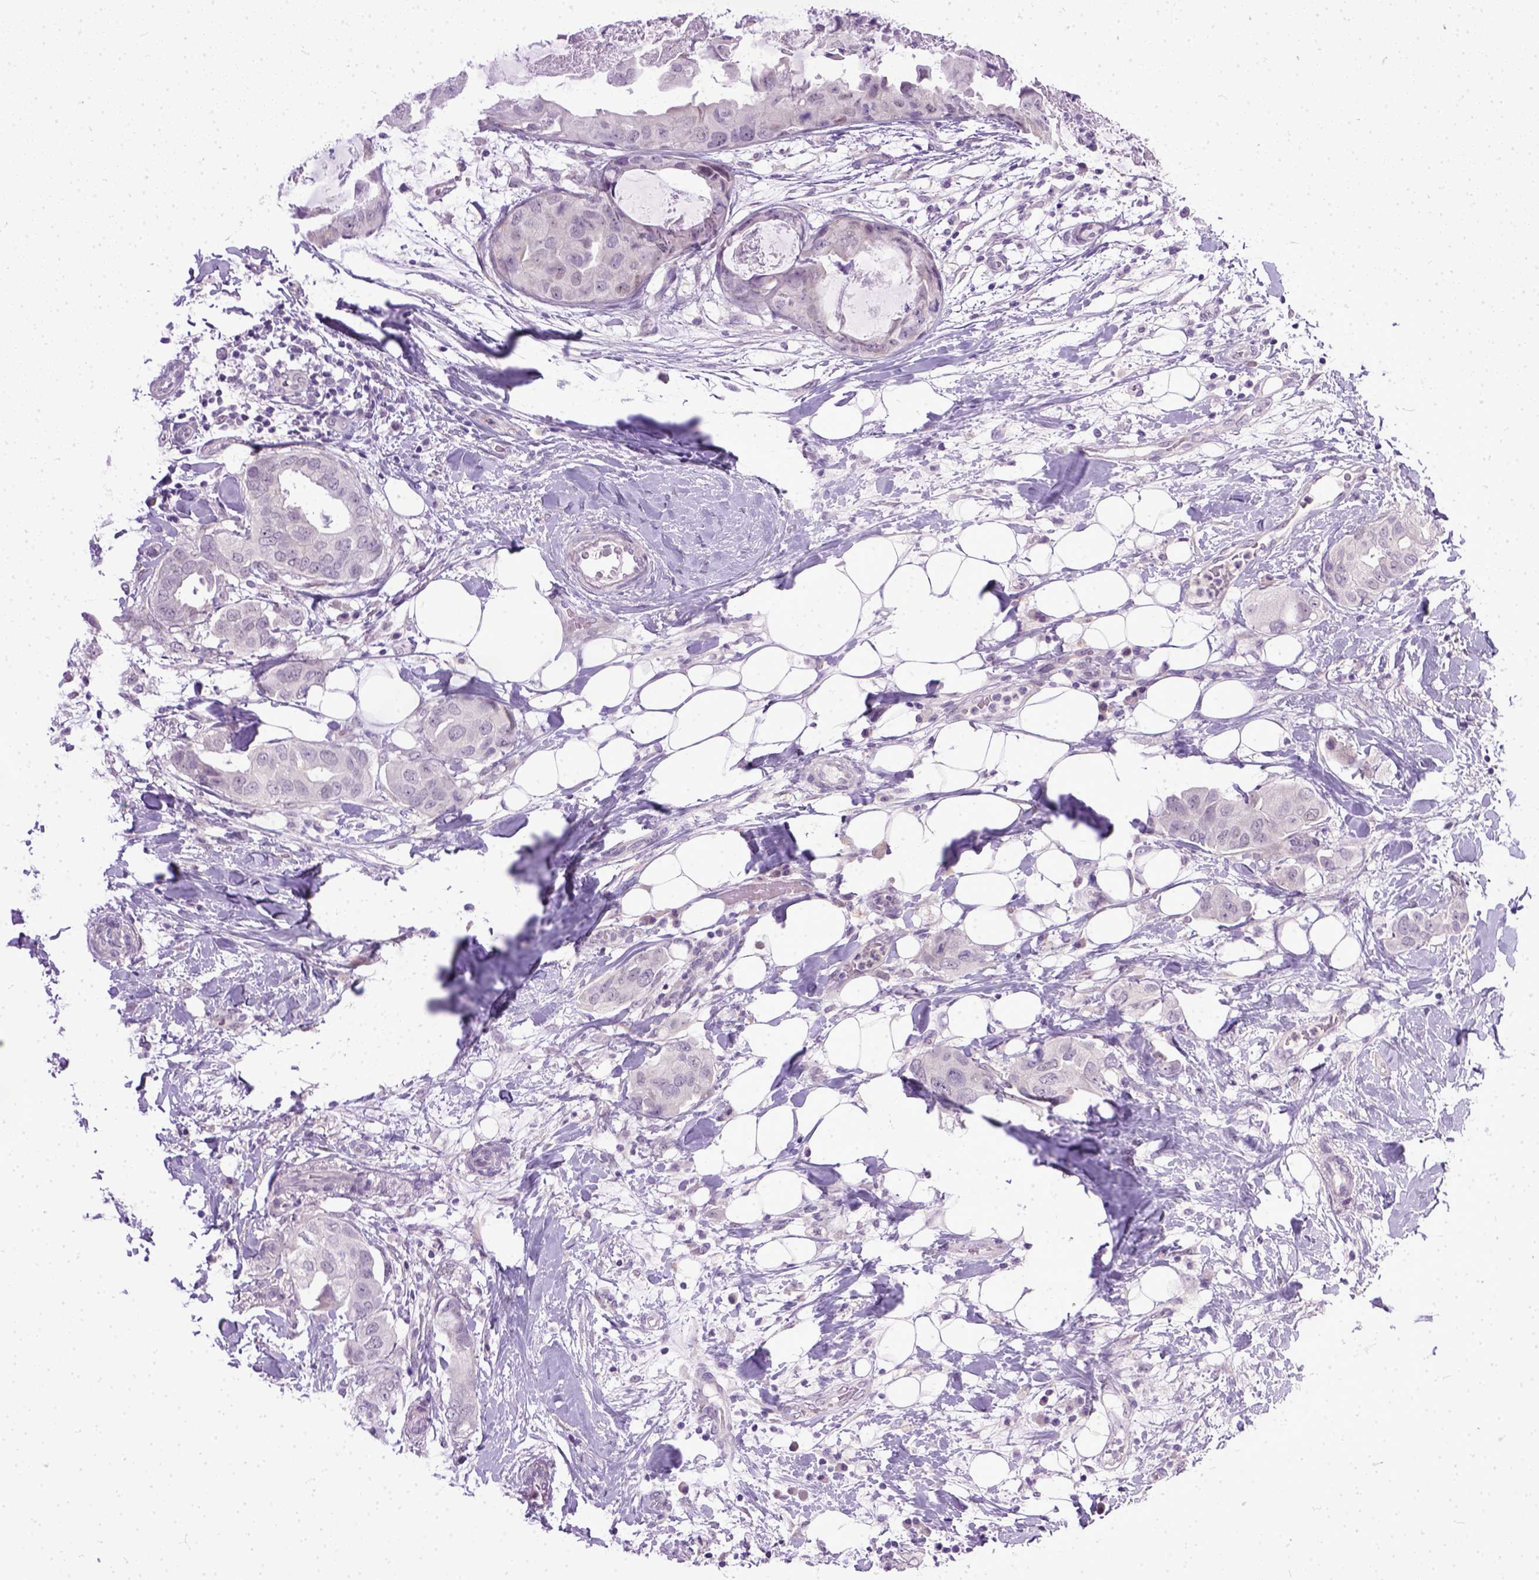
{"staining": {"intensity": "negative", "quantity": "none", "location": "none"}, "tissue": "breast cancer", "cell_type": "Tumor cells", "image_type": "cancer", "snomed": [{"axis": "morphology", "description": "Normal tissue, NOS"}, {"axis": "morphology", "description": "Duct carcinoma"}, {"axis": "topography", "description": "Breast"}], "caption": "DAB immunohistochemical staining of invasive ductal carcinoma (breast) shows no significant positivity in tumor cells.", "gene": "TCEAL7", "patient": {"sex": "female", "age": 40}}